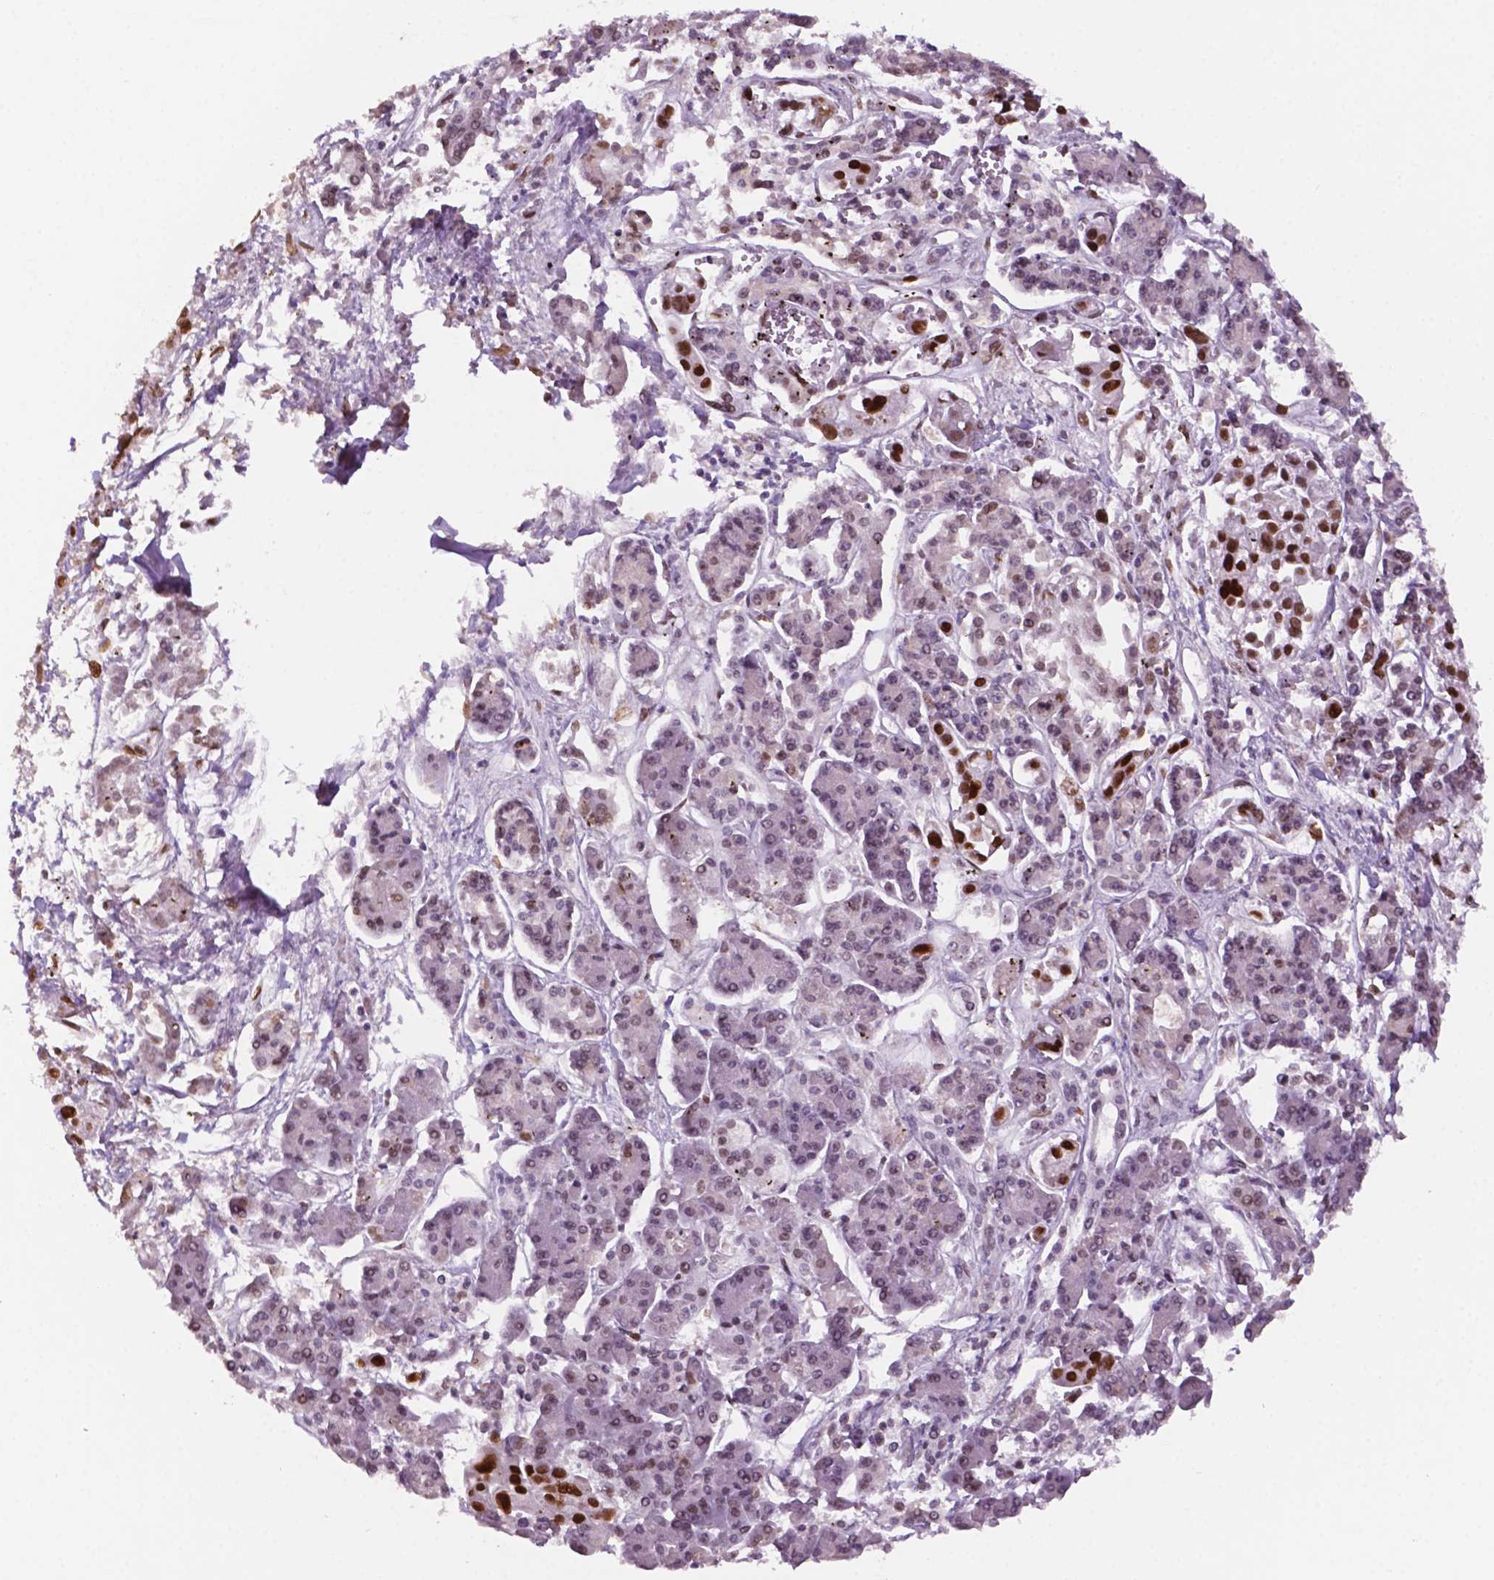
{"staining": {"intensity": "moderate", "quantity": "<25%", "location": "nuclear"}, "tissue": "pancreatic cancer", "cell_type": "Tumor cells", "image_type": "cancer", "snomed": [{"axis": "morphology", "description": "Adenocarcinoma, NOS"}, {"axis": "topography", "description": "Pancreas"}], "caption": "This is a photomicrograph of immunohistochemistry staining of pancreatic cancer, which shows moderate expression in the nuclear of tumor cells.", "gene": "MLH1", "patient": {"sex": "male", "age": 85}}